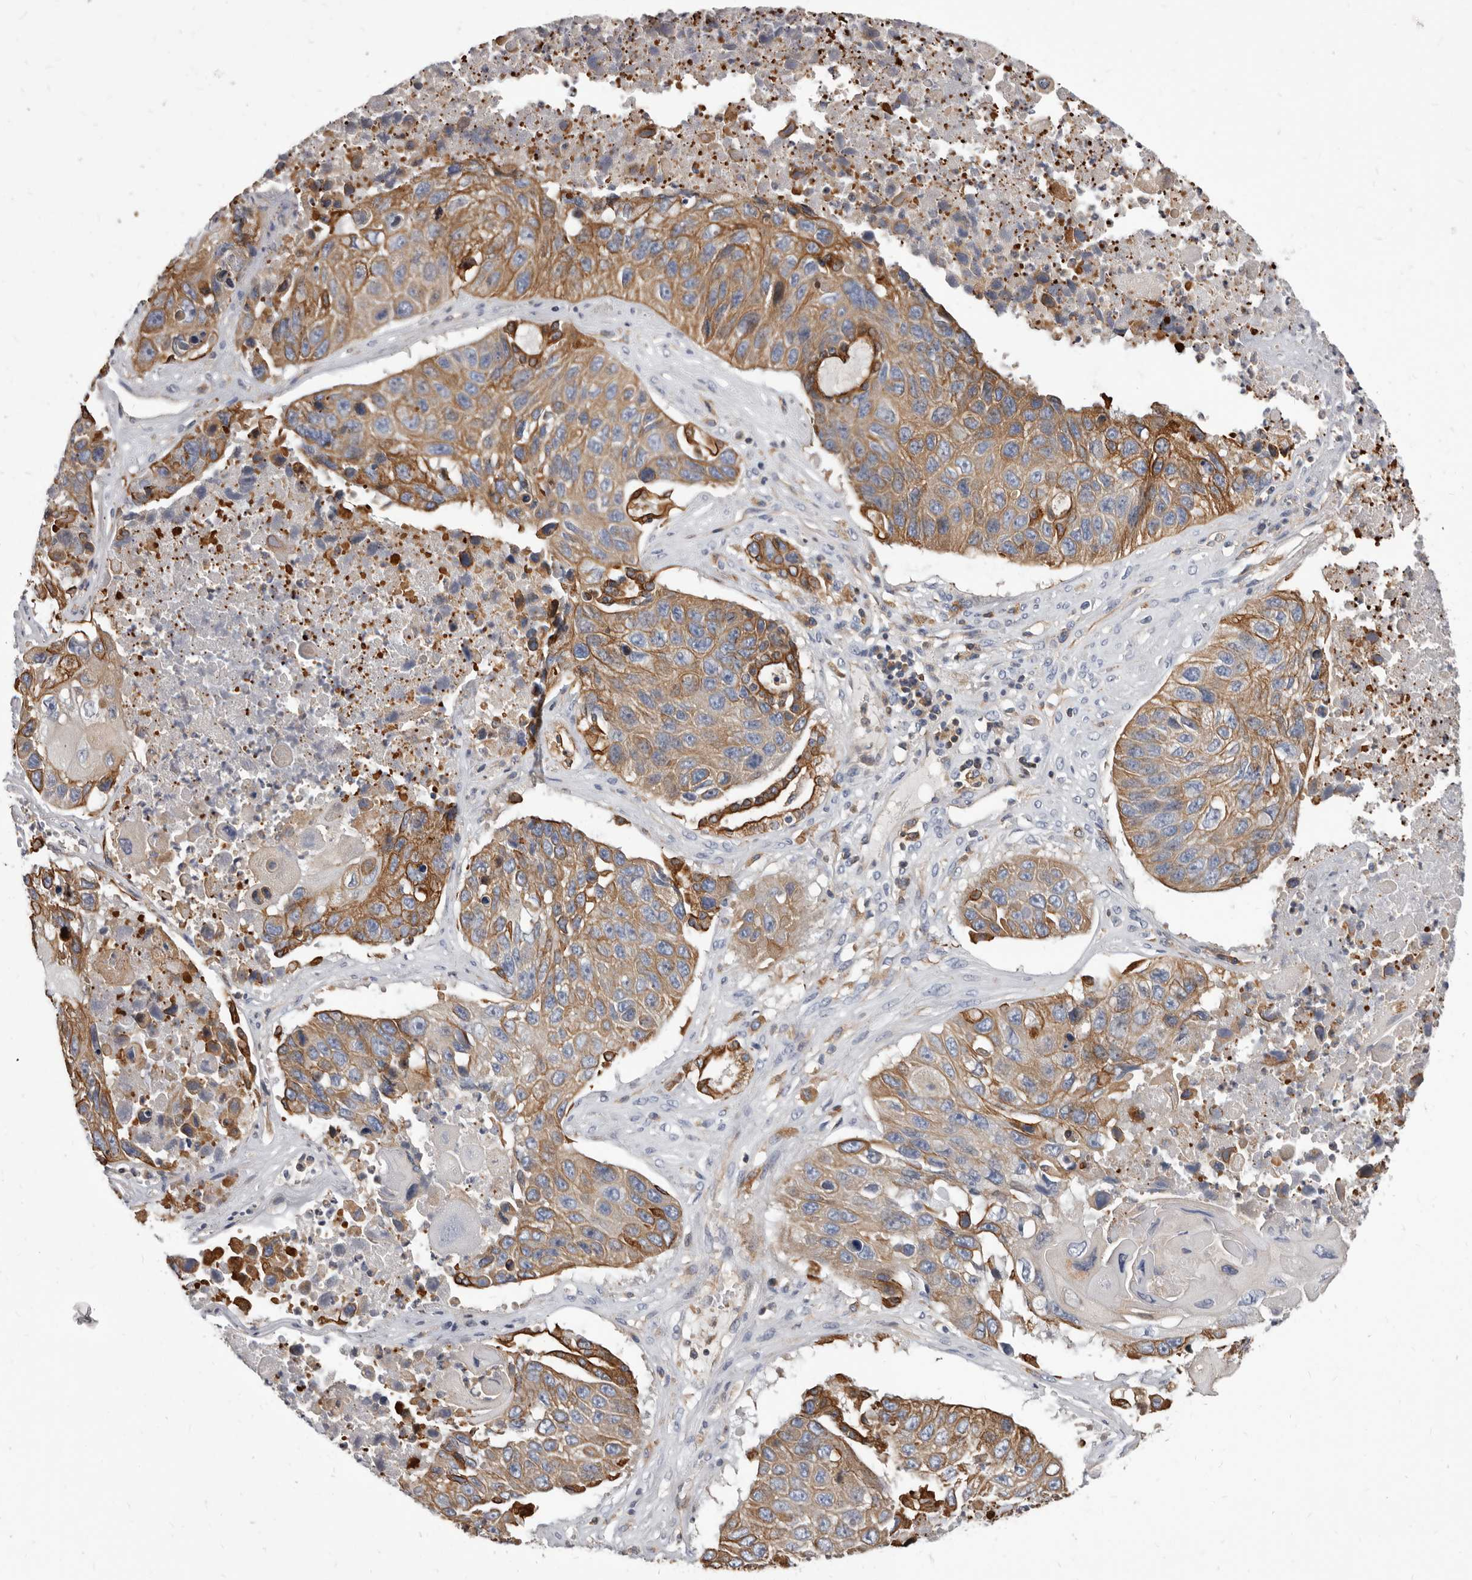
{"staining": {"intensity": "moderate", "quantity": ">75%", "location": "cytoplasmic/membranous"}, "tissue": "lung cancer", "cell_type": "Tumor cells", "image_type": "cancer", "snomed": [{"axis": "morphology", "description": "Squamous cell carcinoma, NOS"}, {"axis": "topography", "description": "Lung"}], "caption": "Lung cancer stained for a protein (brown) displays moderate cytoplasmic/membranous positive positivity in approximately >75% of tumor cells.", "gene": "NIBAN1", "patient": {"sex": "male", "age": 61}}